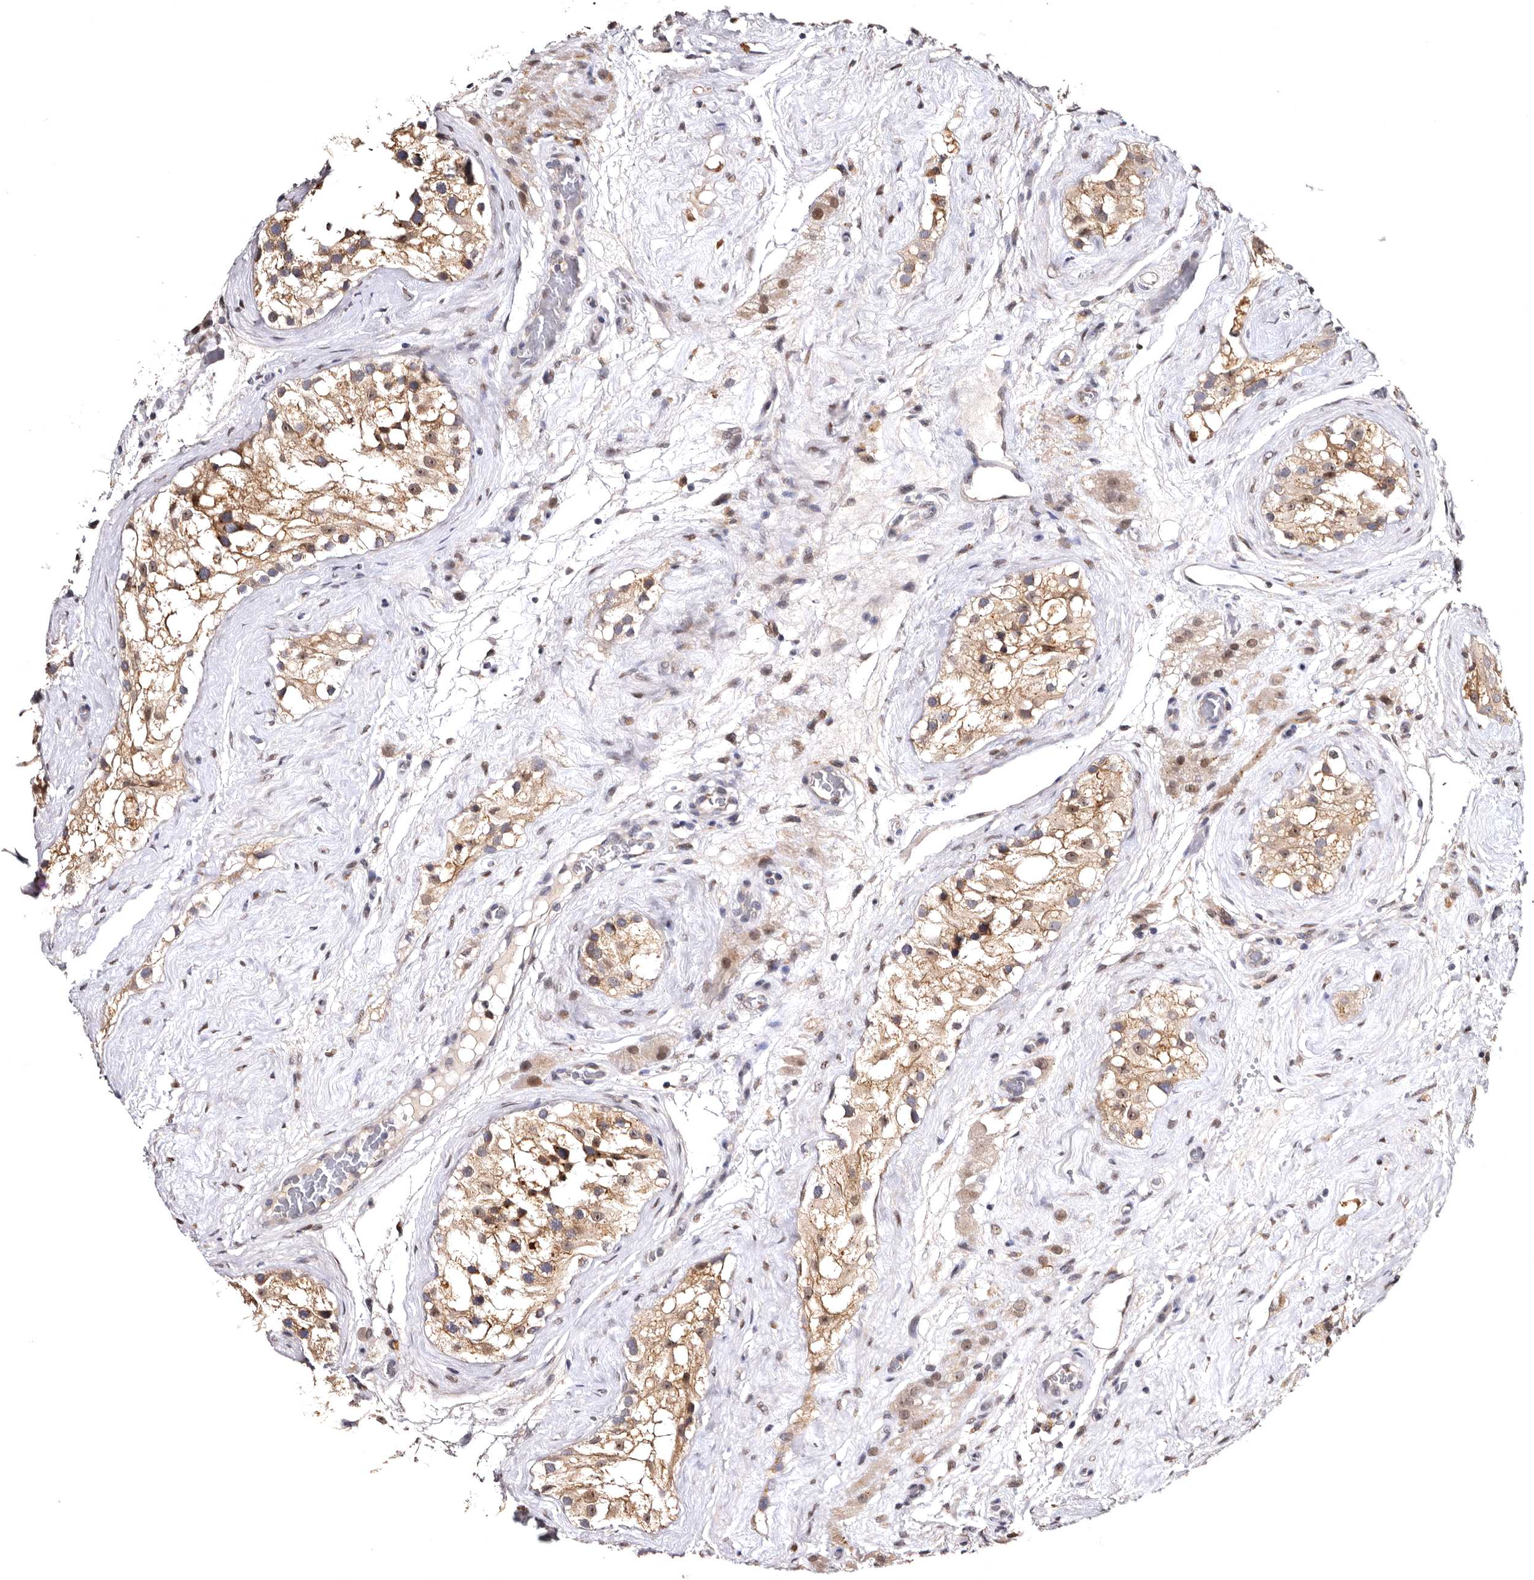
{"staining": {"intensity": "moderate", "quantity": ">75%", "location": "cytoplasmic/membranous"}, "tissue": "testis", "cell_type": "Cells in seminiferous ducts", "image_type": "normal", "snomed": [{"axis": "morphology", "description": "Normal tissue, NOS"}, {"axis": "morphology", "description": "Seminoma, NOS"}, {"axis": "topography", "description": "Testis"}], "caption": "Brown immunohistochemical staining in benign testis demonstrates moderate cytoplasmic/membranous positivity in approximately >75% of cells in seminiferous ducts.", "gene": "FAM91A1", "patient": {"sex": "male", "age": 71}}